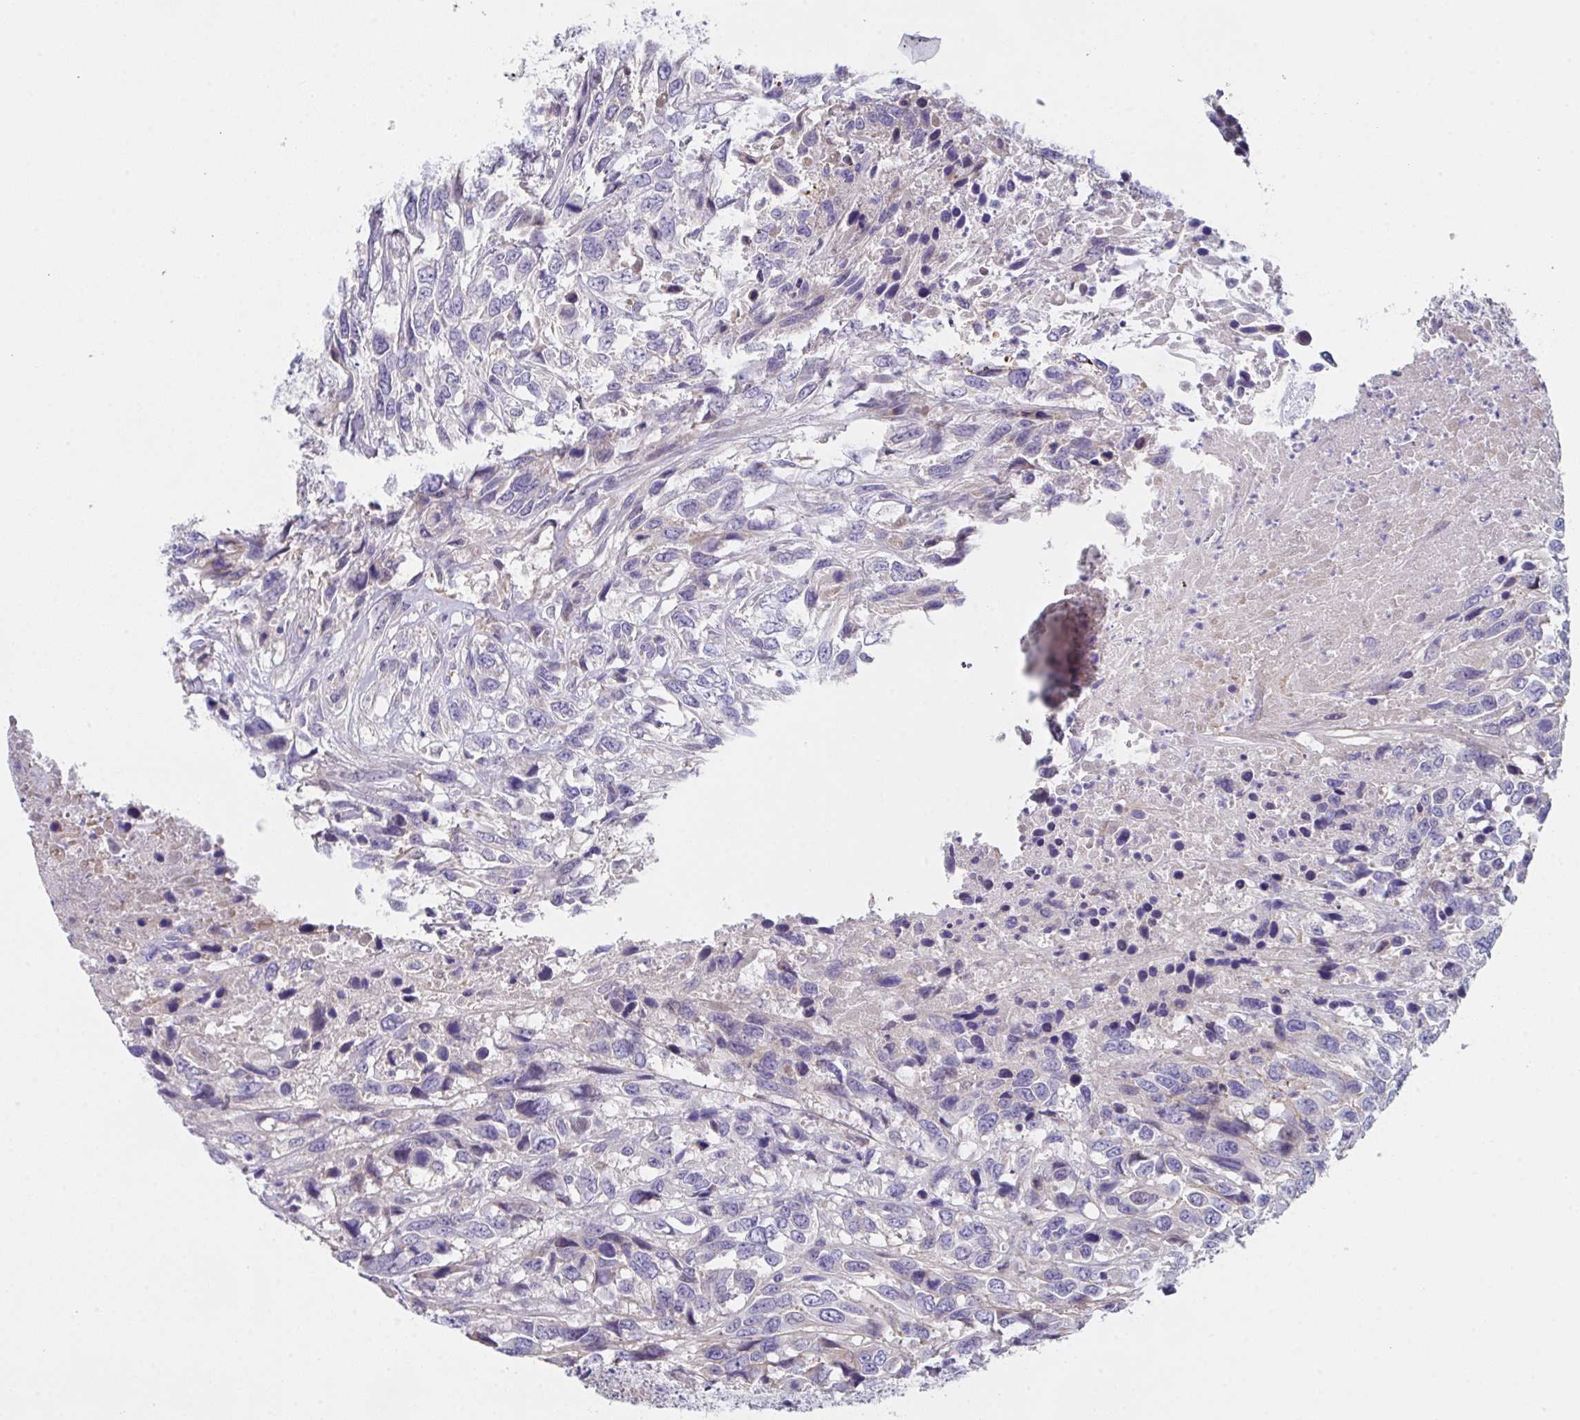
{"staining": {"intensity": "negative", "quantity": "none", "location": "none"}, "tissue": "urothelial cancer", "cell_type": "Tumor cells", "image_type": "cancer", "snomed": [{"axis": "morphology", "description": "Urothelial carcinoma, High grade"}, {"axis": "topography", "description": "Urinary bladder"}], "caption": "Immunohistochemistry (IHC) photomicrograph of human urothelial carcinoma (high-grade) stained for a protein (brown), which exhibits no expression in tumor cells.", "gene": "FBXO47", "patient": {"sex": "female", "age": 70}}